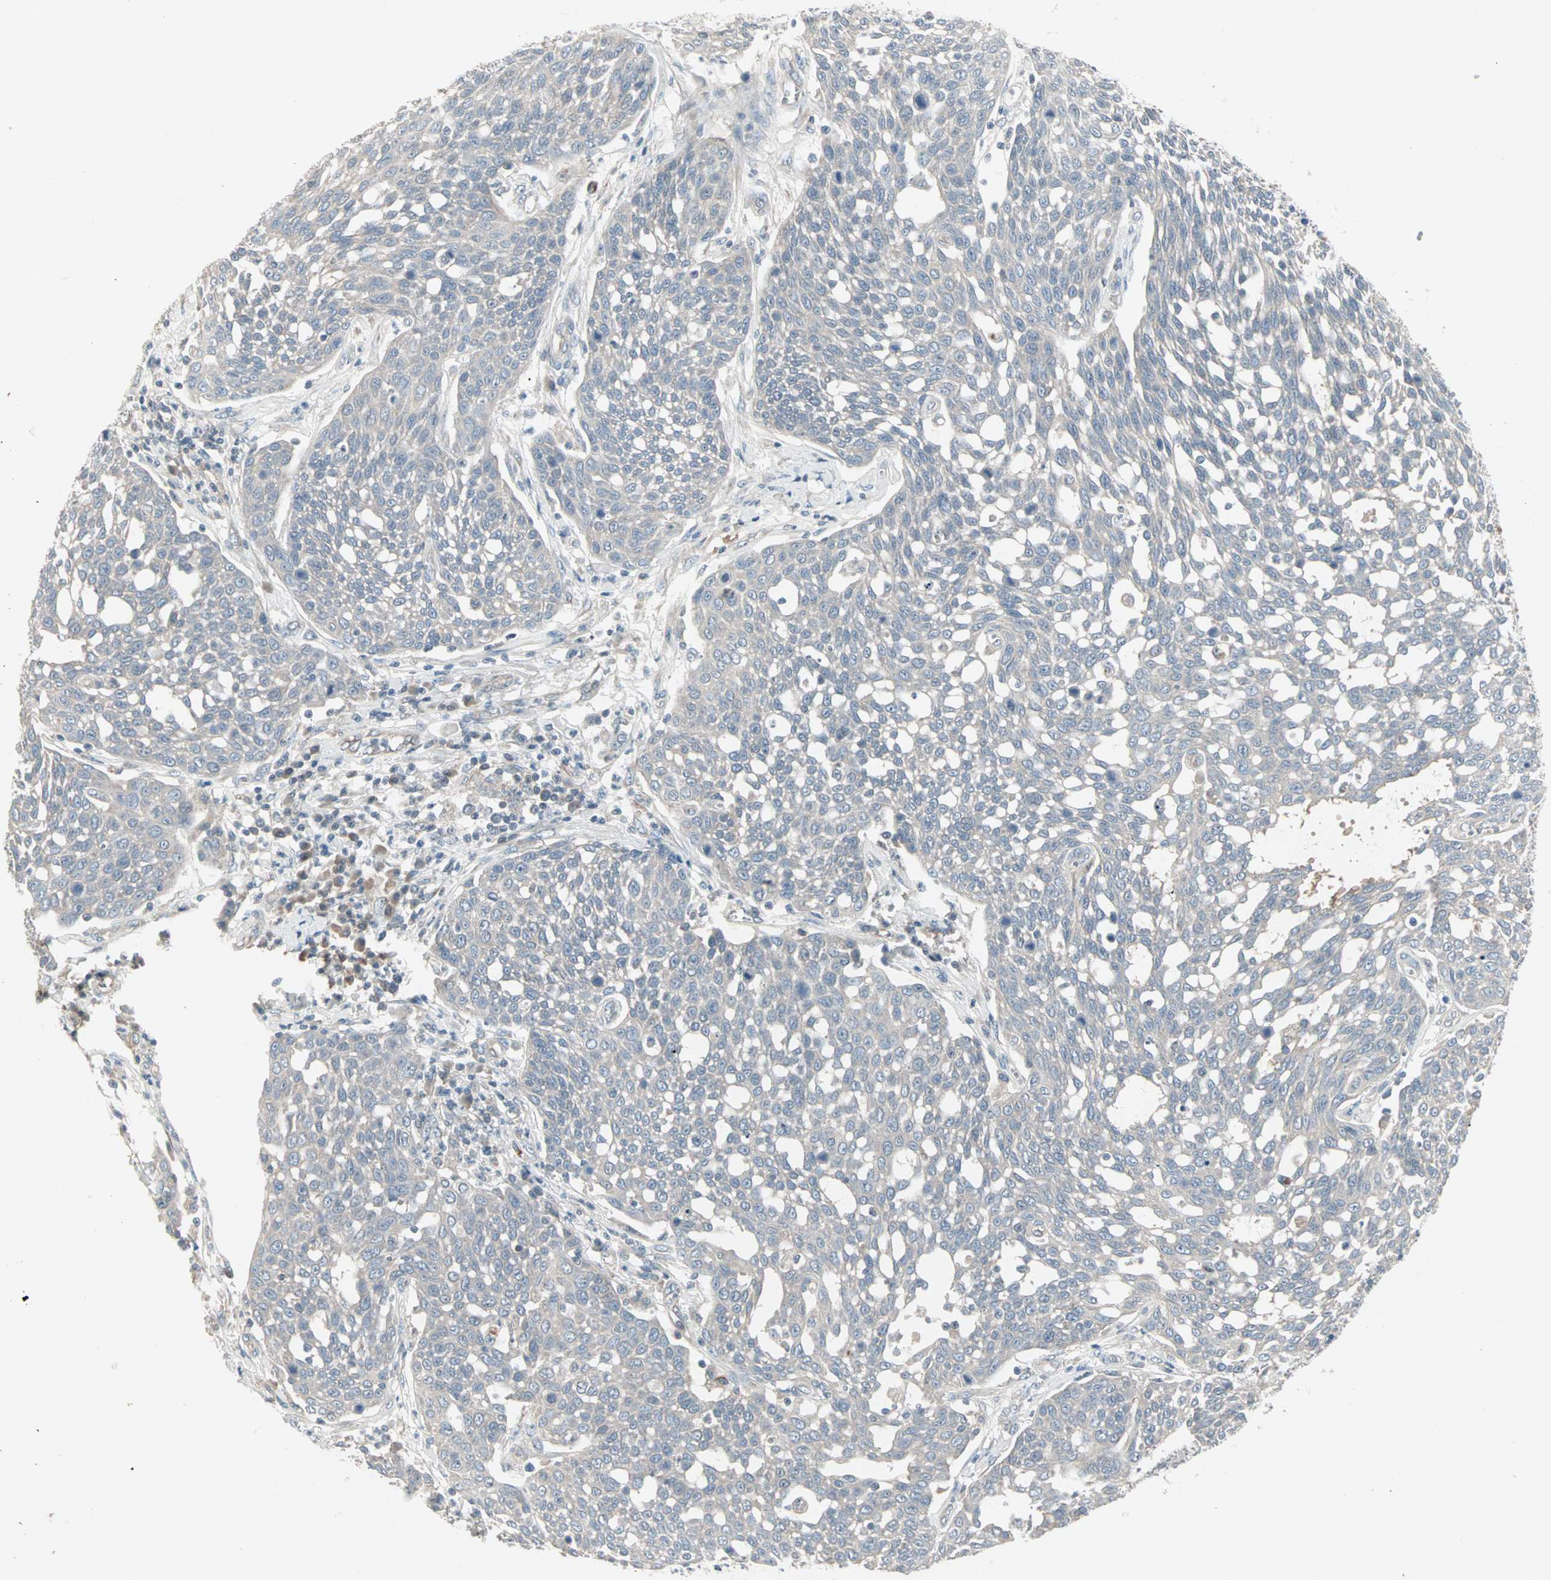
{"staining": {"intensity": "negative", "quantity": "none", "location": "none"}, "tissue": "cervical cancer", "cell_type": "Tumor cells", "image_type": "cancer", "snomed": [{"axis": "morphology", "description": "Squamous cell carcinoma, NOS"}, {"axis": "topography", "description": "Cervix"}], "caption": "Immunohistochemical staining of human squamous cell carcinoma (cervical) exhibits no significant staining in tumor cells.", "gene": "JMJD7-PLA2G4B", "patient": {"sex": "female", "age": 34}}